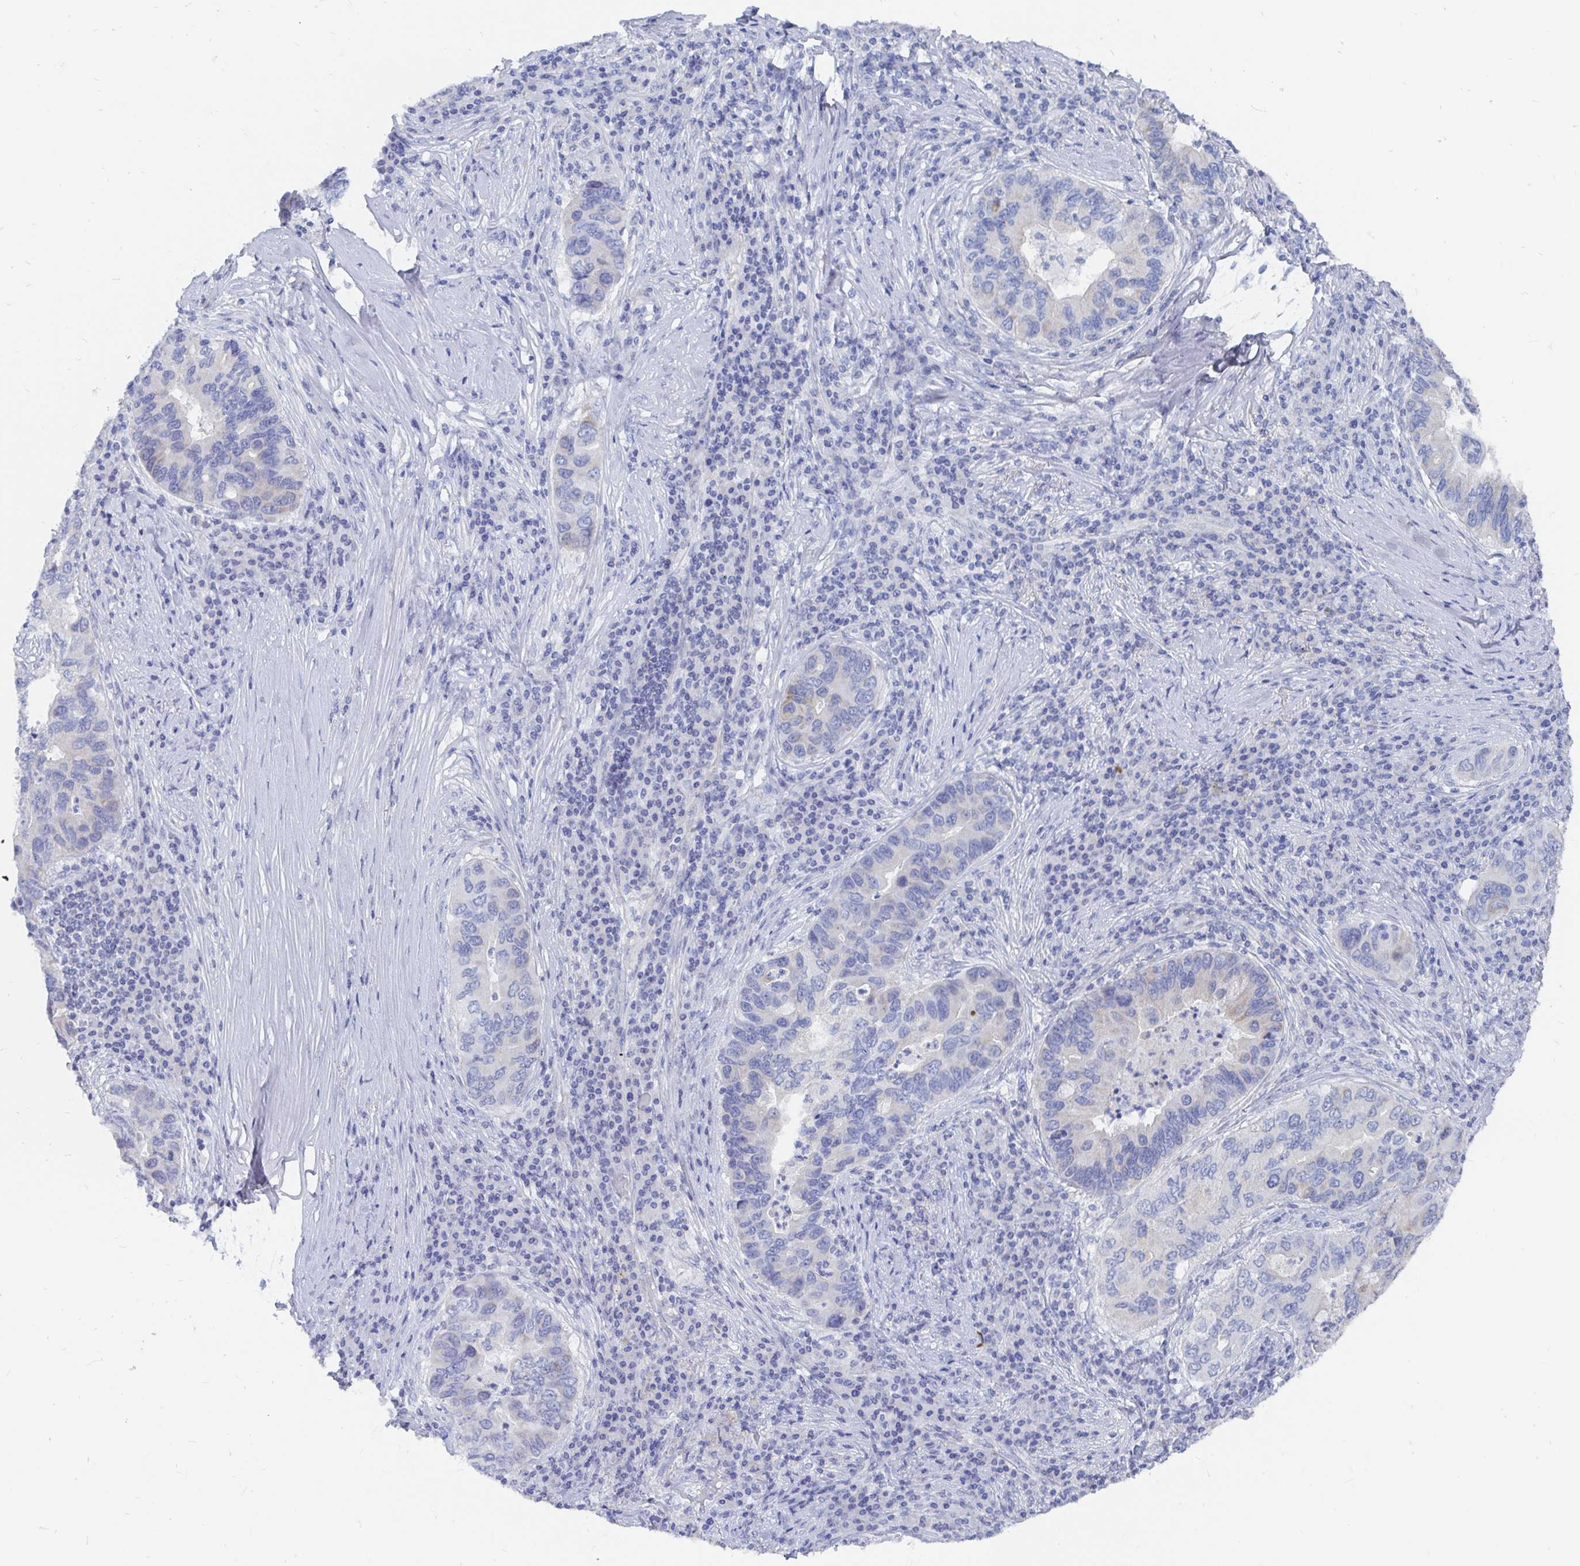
{"staining": {"intensity": "negative", "quantity": "none", "location": "none"}, "tissue": "lung cancer", "cell_type": "Tumor cells", "image_type": "cancer", "snomed": [{"axis": "morphology", "description": "Adenocarcinoma, NOS"}, {"axis": "morphology", "description": "Adenocarcinoma, metastatic, NOS"}, {"axis": "topography", "description": "Lymph node"}, {"axis": "topography", "description": "Lung"}], "caption": "Lung metastatic adenocarcinoma stained for a protein using IHC reveals no staining tumor cells.", "gene": "COX16", "patient": {"sex": "female", "age": 54}}